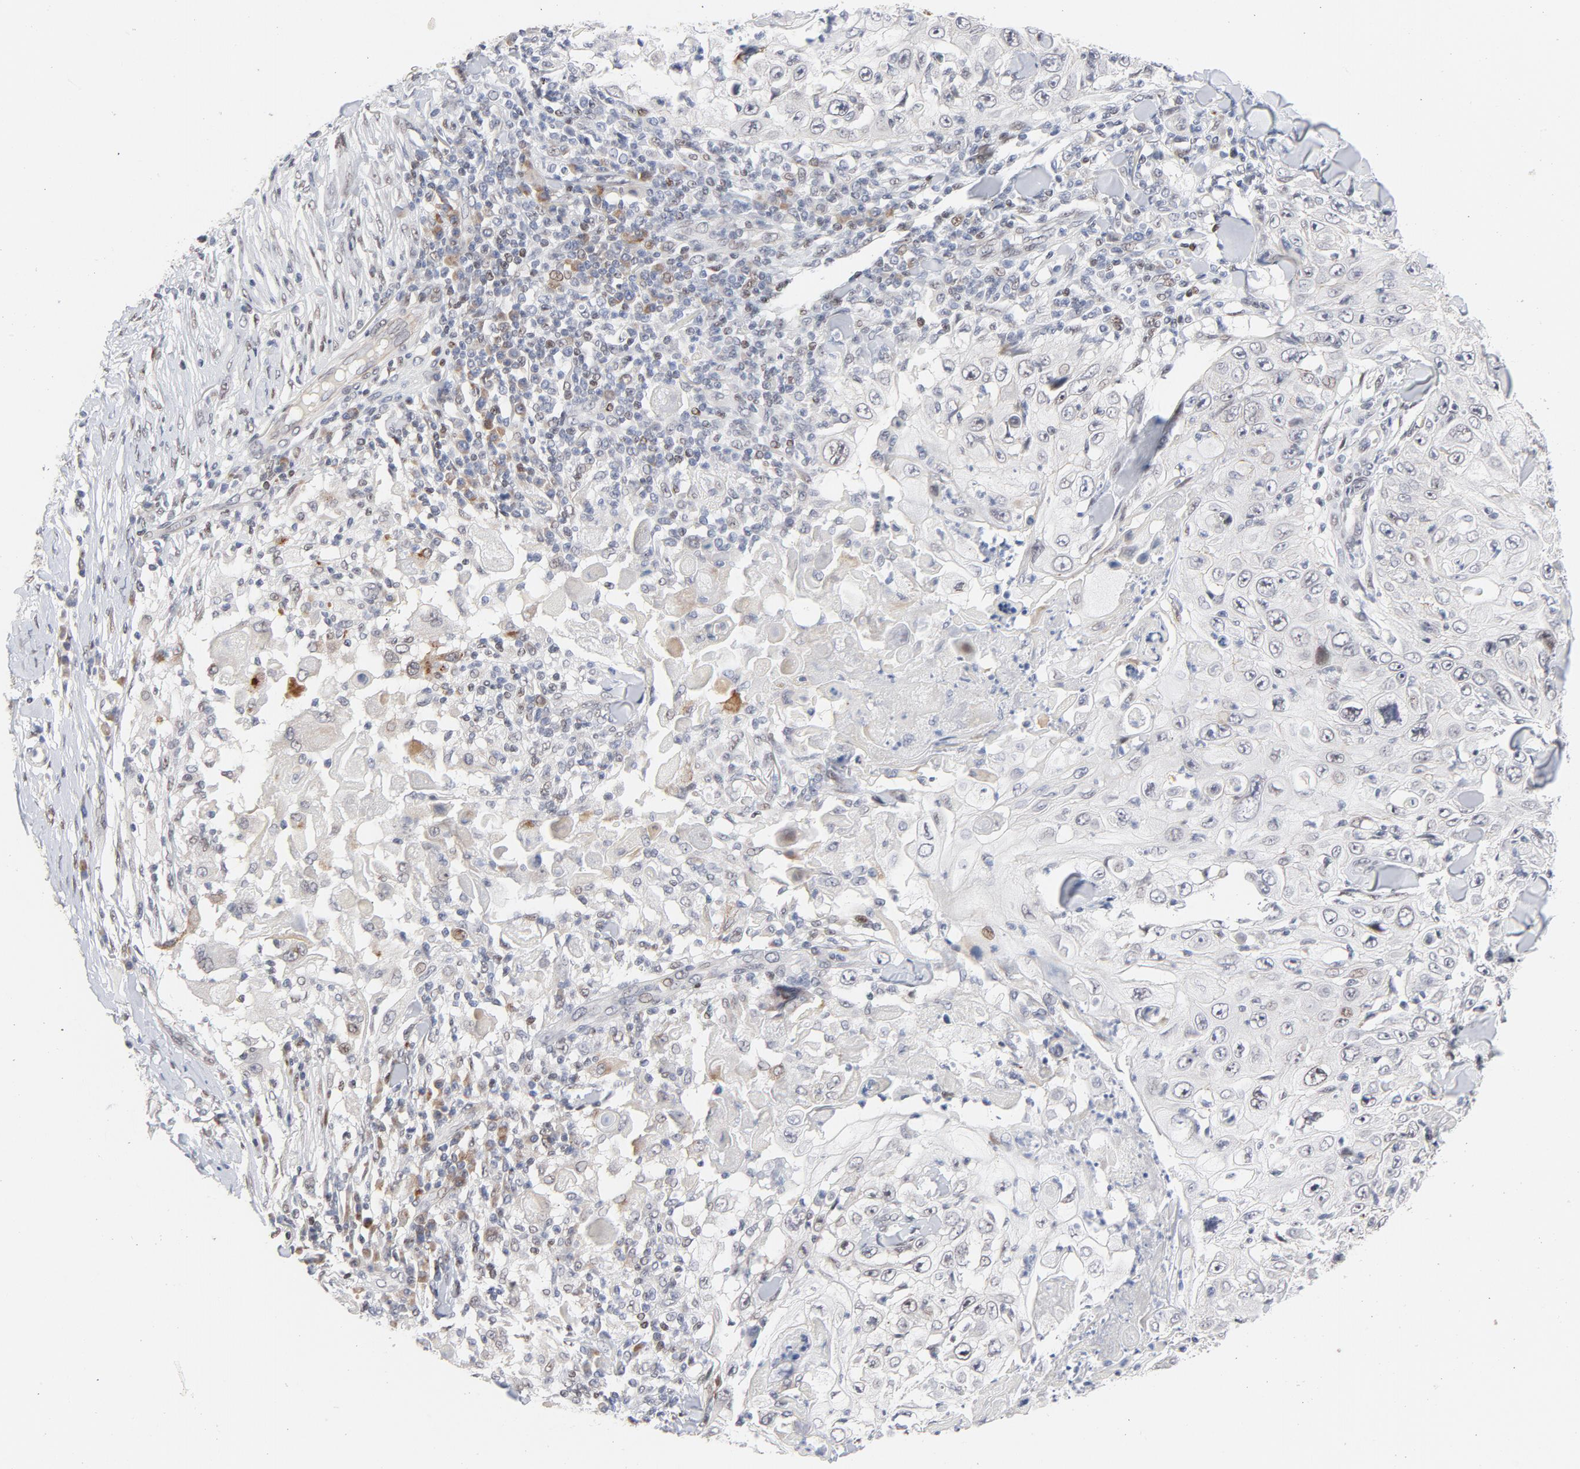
{"staining": {"intensity": "weak", "quantity": "<25%", "location": "cytoplasmic/membranous,nuclear"}, "tissue": "skin cancer", "cell_type": "Tumor cells", "image_type": "cancer", "snomed": [{"axis": "morphology", "description": "Squamous cell carcinoma, NOS"}, {"axis": "topography", "description": "Skin"}], "caption": "An immunohistochemistry (IHC) image of squamous cell carcinoma (skin) is shown. There is no staining in tumor cells of squamous cell carcinoma (skin).", "gene": "NFIC", "patient": {"sex": "male", "age": 86}}